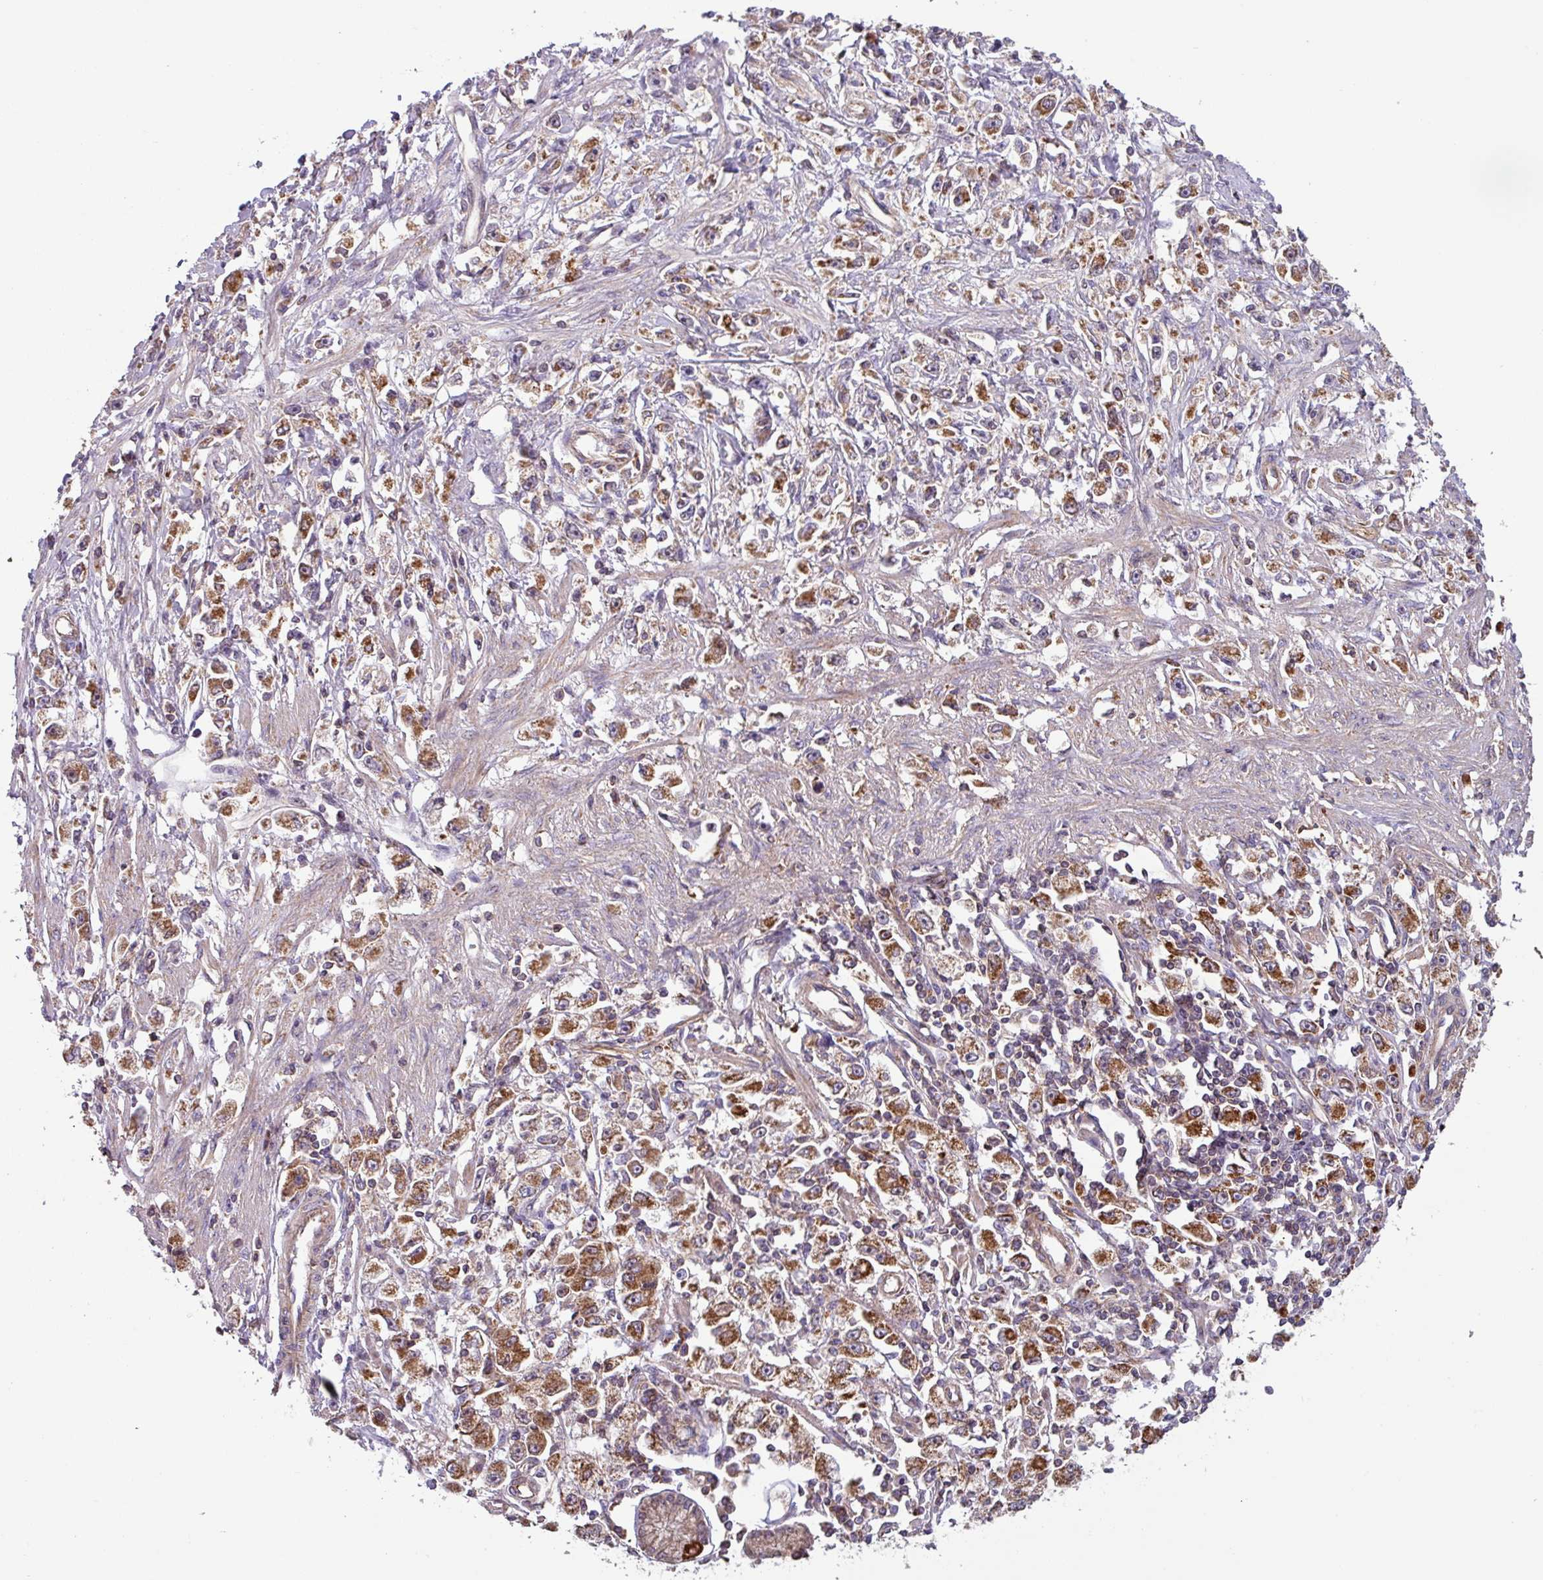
{"staining": {"intensity": "moderate", "quantity": ">75%", "location": "cytoplasmic/membranous"}, "tissue": "stomach cancer", "cell_type": "Tumor cells", "image_type": "cancer", "snomed": [{"axis": "morphology", "description": "Adenocarcinoma, NOS"}, {"axis": "topography", "description": "Stomach"}], "caption": "Protein staining shows moderate cytoplasmic/membranous expression in about >75% of tumor cells in stomach adenocarcinoma. (brown staining indicates protein expression, while blue staining denotes nuclei).", "gene": "PLEKHD1", "patient": {"sex": "female", "age": 59}}